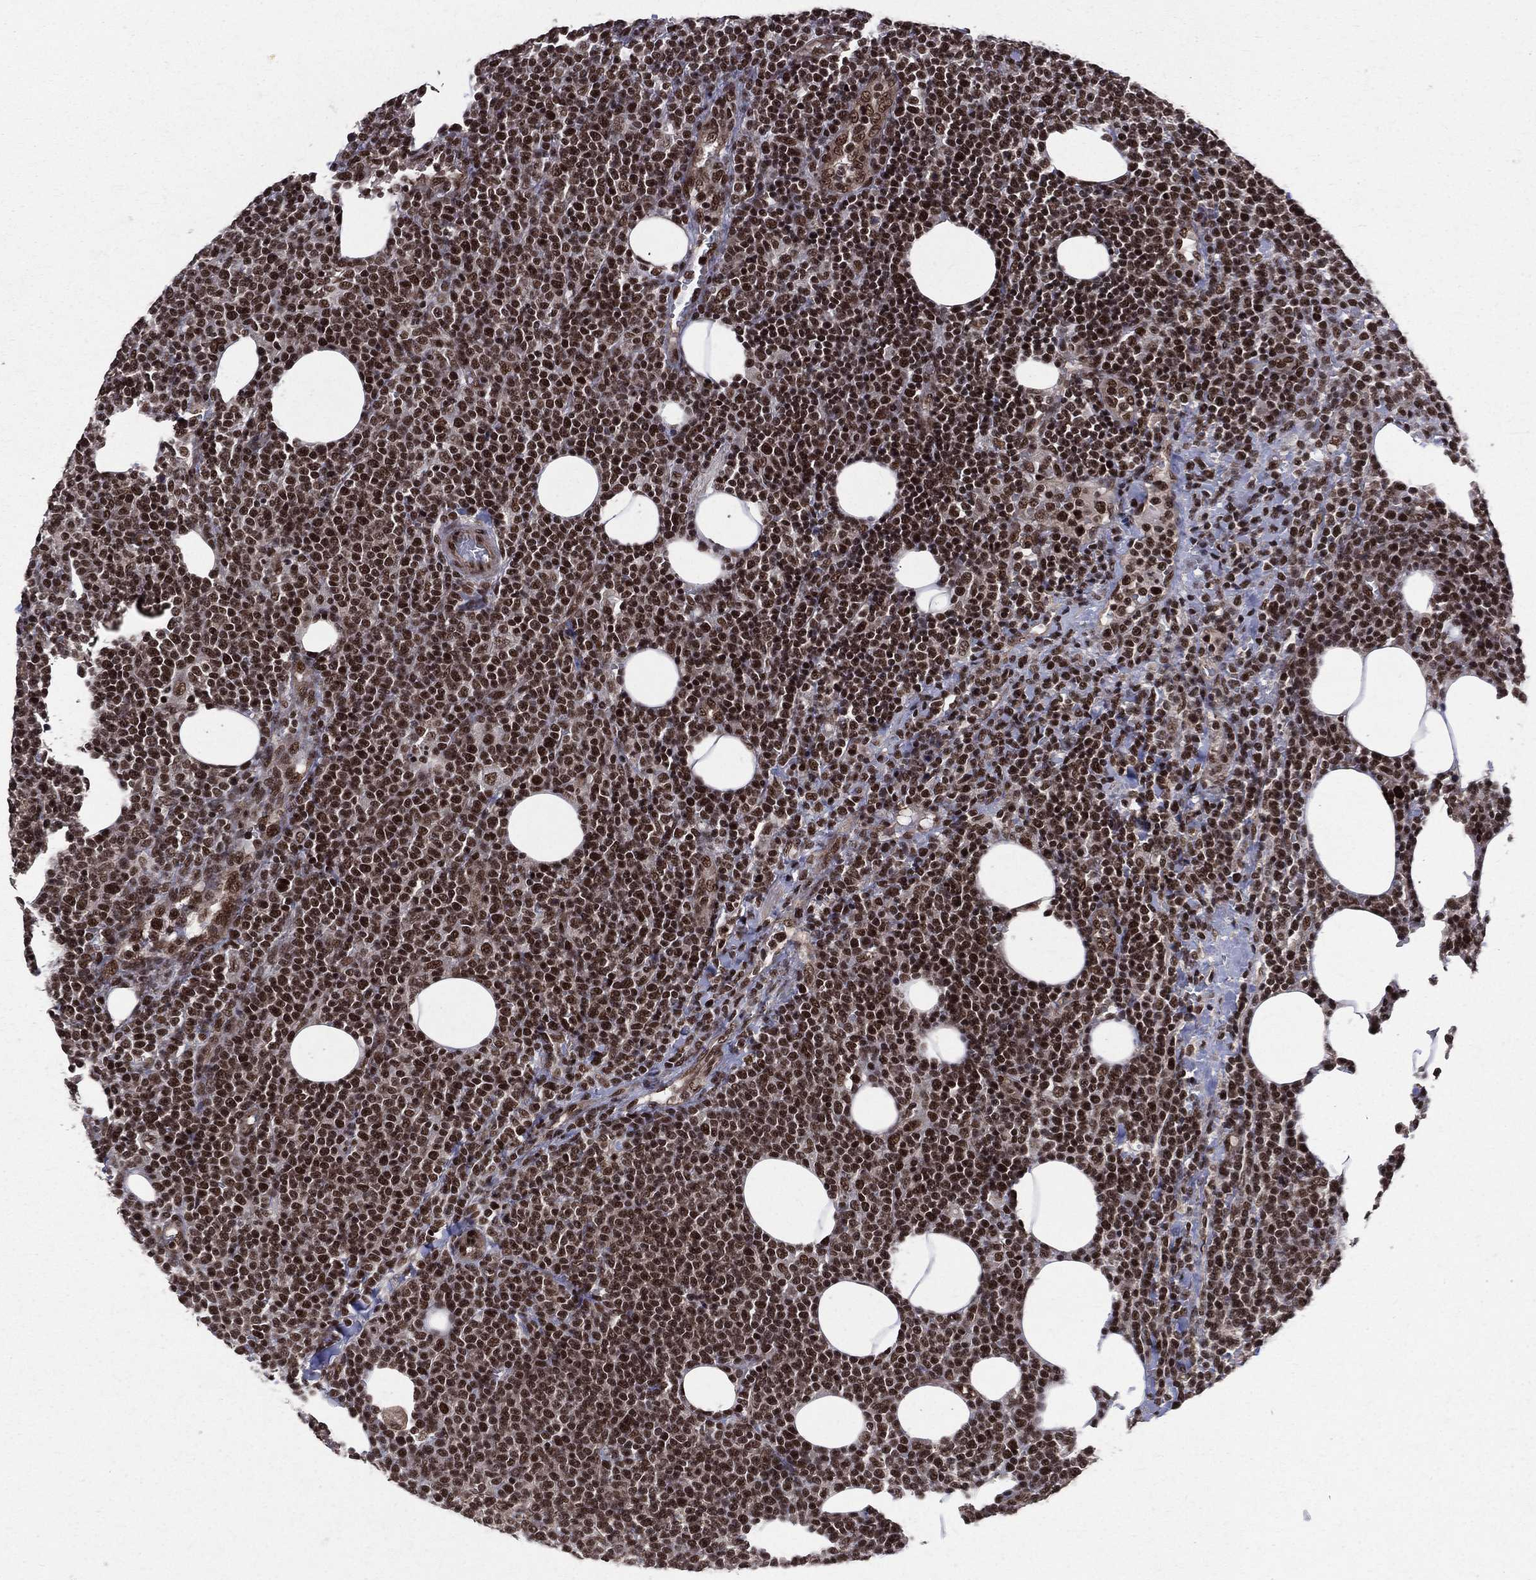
{"staining": {"intensity": "strong", "quantity": ">75%", "location": "nuclear"}, "tissue": "lymphoma", "cell_type": "Tumor cells", "image_type": "cancer", "snomed": [{"axis": "morphology", "description": "Malignant lymphoma, non-Hodgkin's type, High grade"}, {"axis": "topography", "description": "Lymph node"}], "caption": "Immunohistochemical staining of lymphoma displays high levels of strong nuclear protein expression in about >75% of tumor cells.", "gene": "SMC3", "patient": {"sex": "male", "age": 61}}